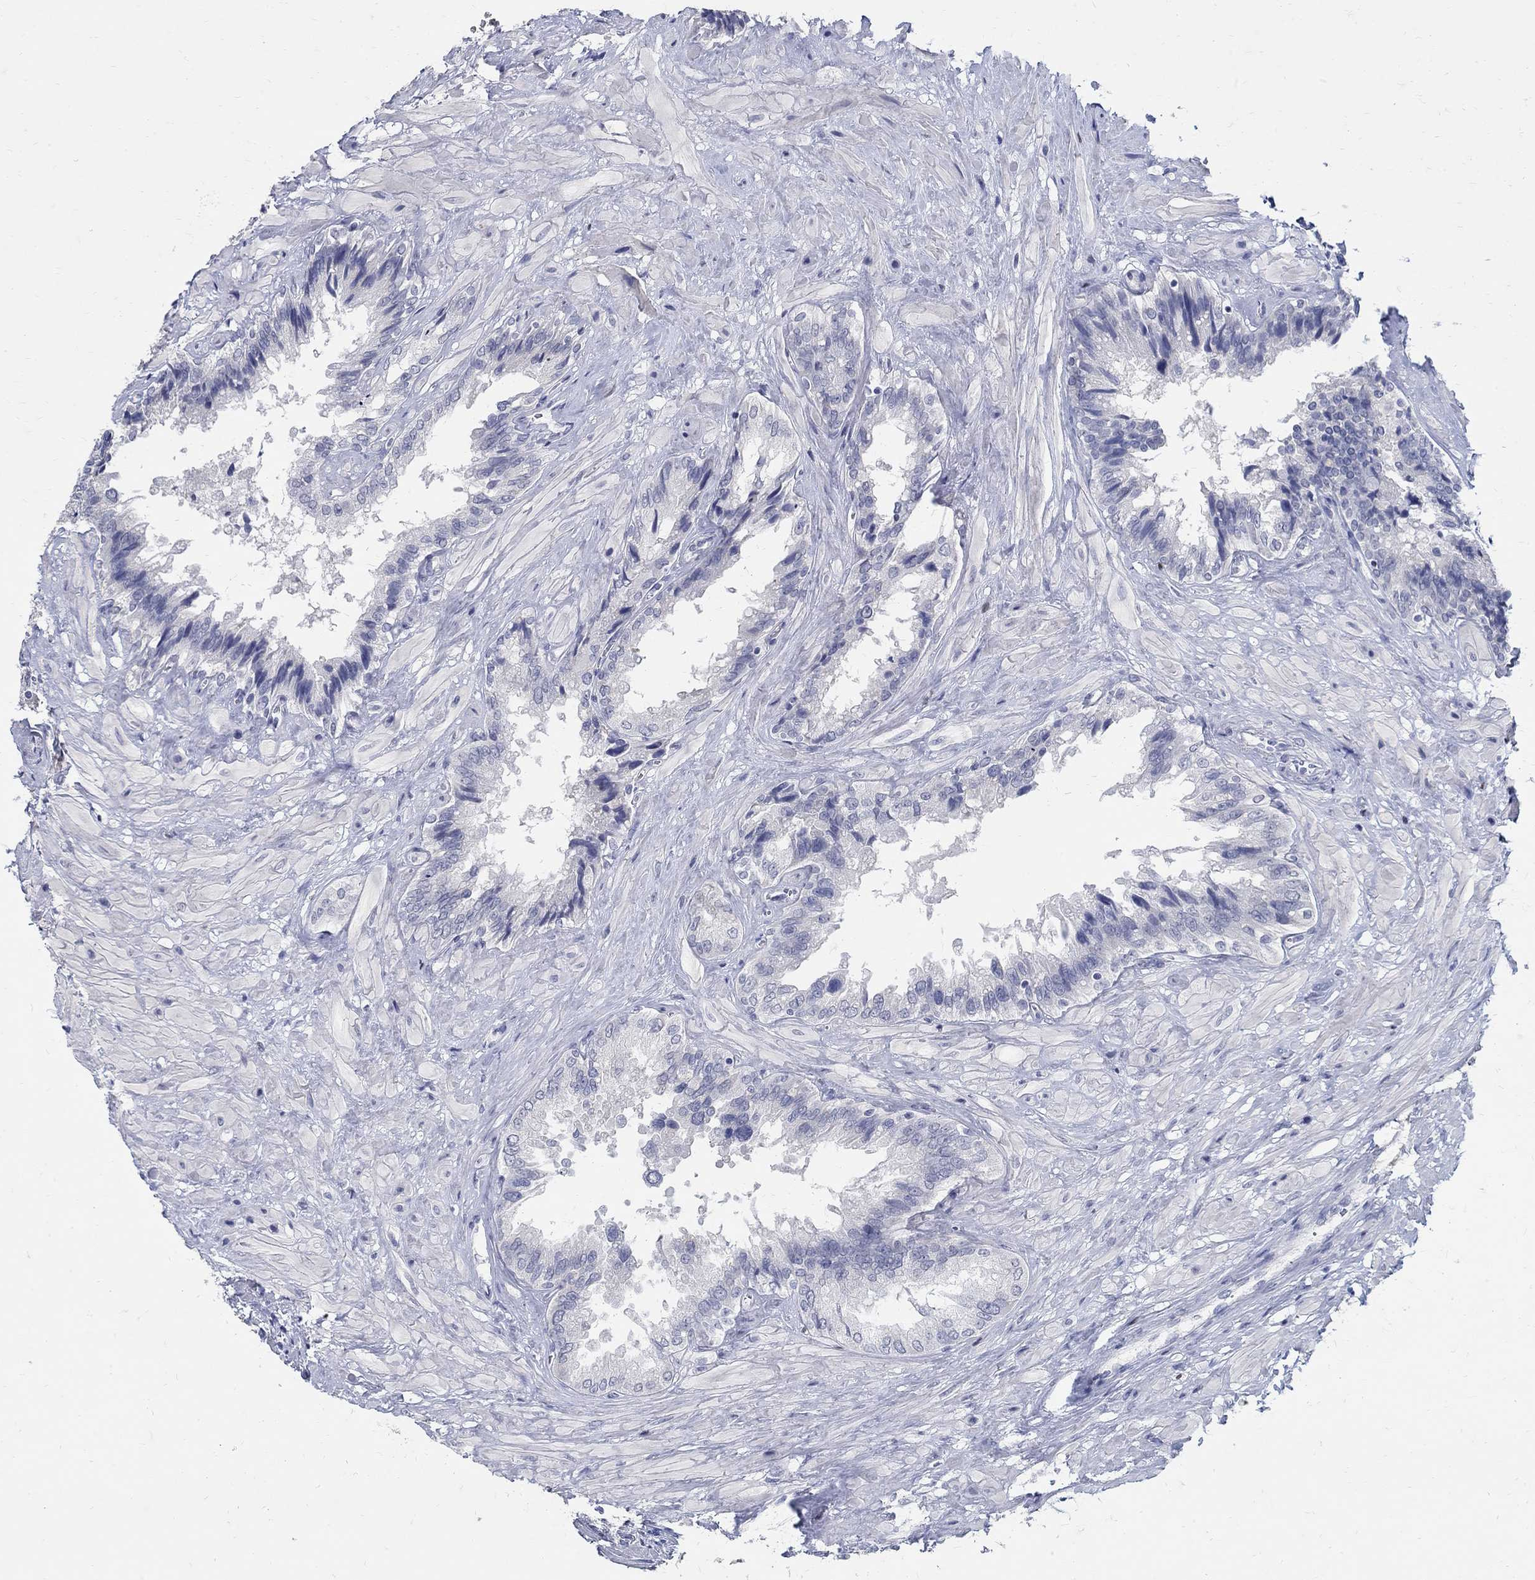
{"staining": {"intensity": "negative", "quantity": "none", "location": "none"}, "tissue": "seminal vesicle", "cell_type": "Glandular cells", "image_type": "normal", "snomed": [{"axis": "morphology", "description": "Normal tissue, NOS"}, {"axis": "topography", "description": "Seminal veicle"}], "caption": "IHC photomicrograph of benign seminal vesicle: seminal vesicle stained with DAB (3,3'-diaminobenzidine) exhibits no significant protein expression in glandular cells. (Stains: DAB immunohistochemistry with hematoxylin counter stain, Microscopy: brightfield microscopy at high magnification).", "gene": "SOX2", "patient": {"sex": "male", "age": 67}}